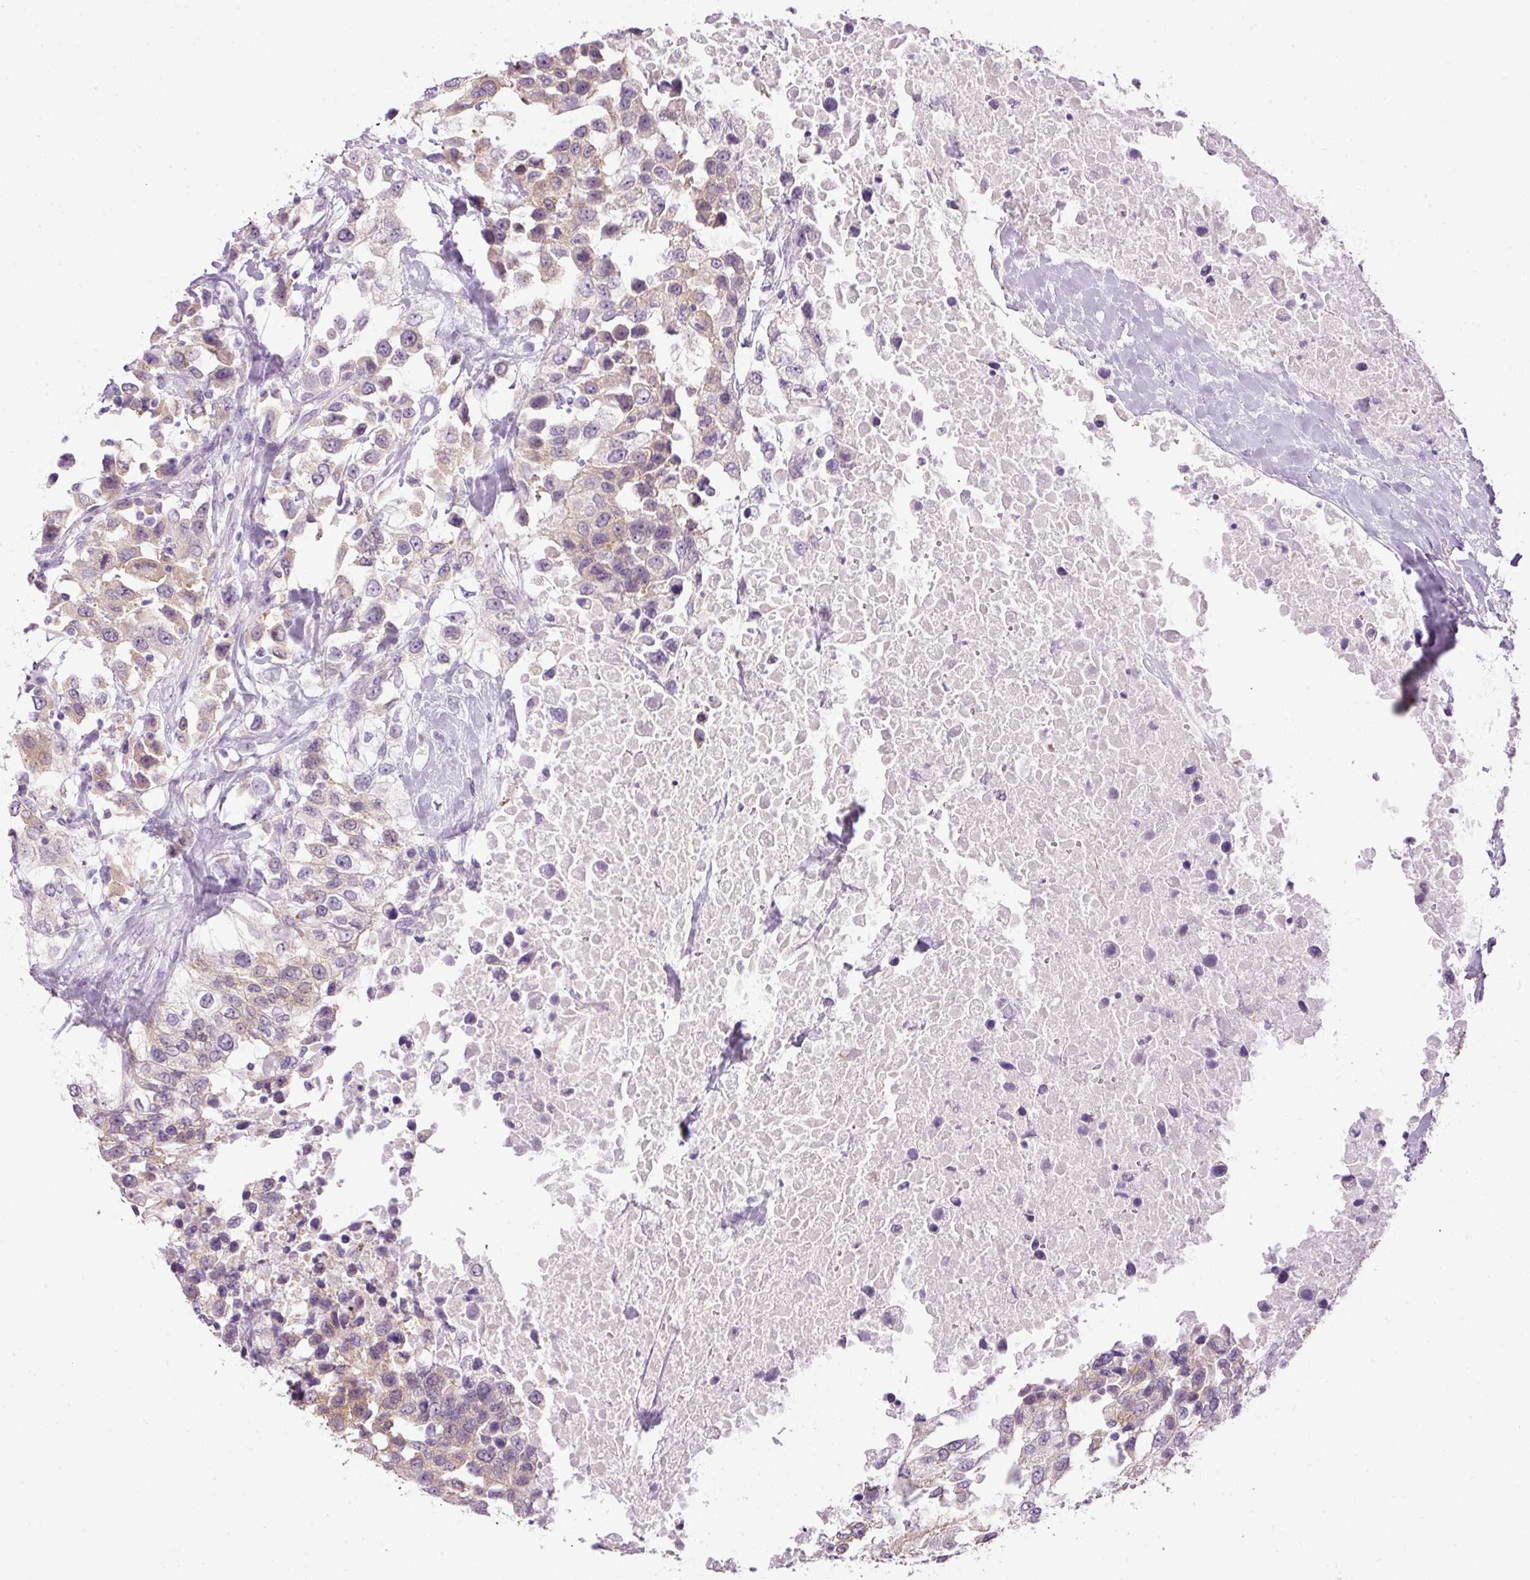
{"staining": {"intensity": "weak", "quantity": "<25%", "location": "cytoplasmic/membranous"}, "tissue": "urothelial cancer", "cell_type": "Tumor cells", "image_type": "cancer", "snomed": [{"axis": "morphology", "description": "Urothelial carcinoma, High grade"}, {"axis": "topography", "description": "Urinary bladder"}], "caption": "There is no significant staining in tumor cells of high-grade urothelial carcinoma.", "gene": "SRC", "patient": {"sex": "female", "age": 80}}